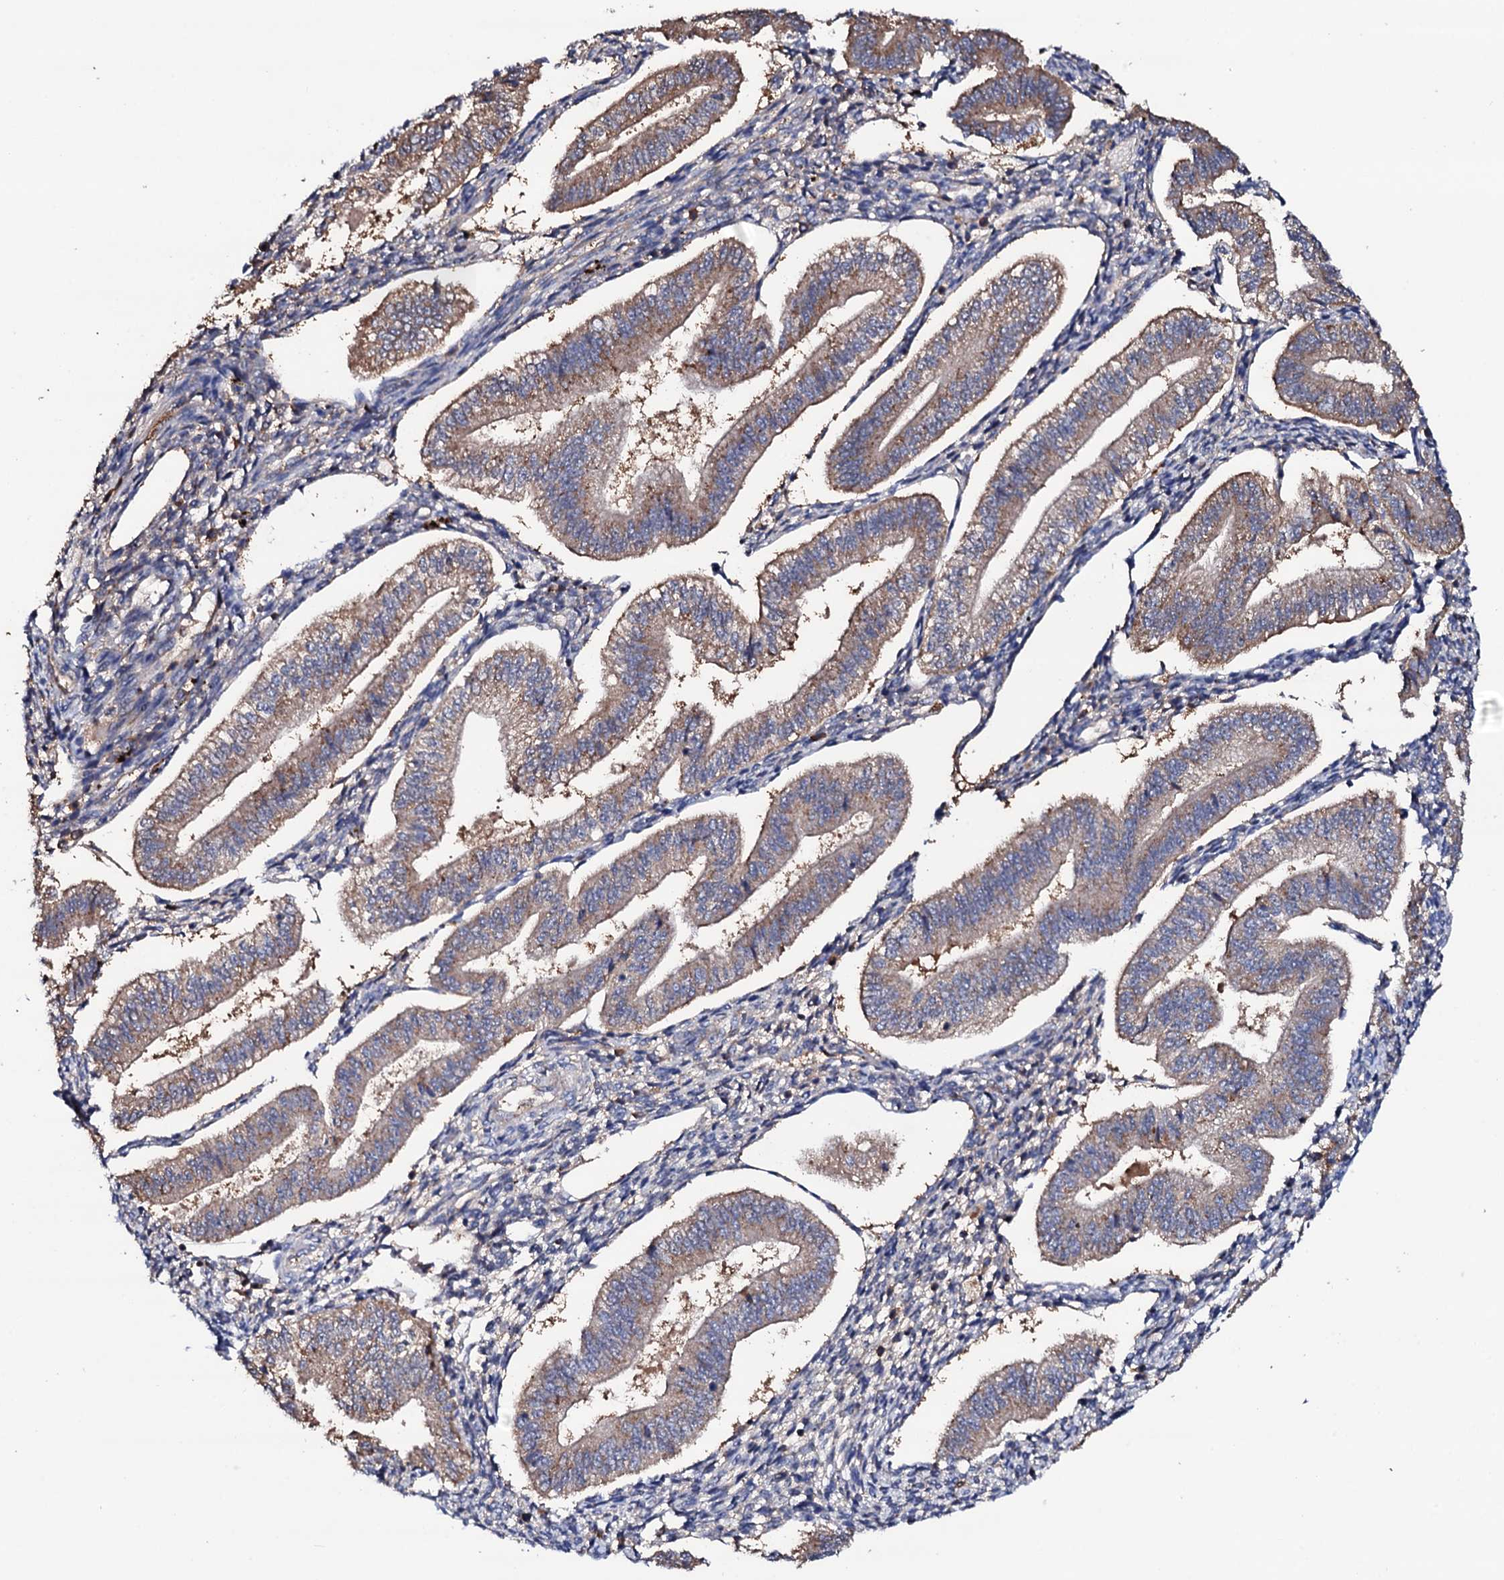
{"staining": {"intensity": "negative", "quantity": "none", "location": "none"}, "tissue": "endometrium", "cell_type": "Cells in endometrial stroma", "image_type": "normal", "snomed": [{"axis": "morphology", "description": "Normal tissue, NOS"}, {"axis": "topography", "description": "Endometrium"}], "caption": "DAB (3,3'-diaminobenzidine) immunohistochemical staining of normal endometrium demonstrates no significant staining in cells in endometrial stroma.", "gene": "TCAF2C", "patient": {"sex": "female", "age": 34}}